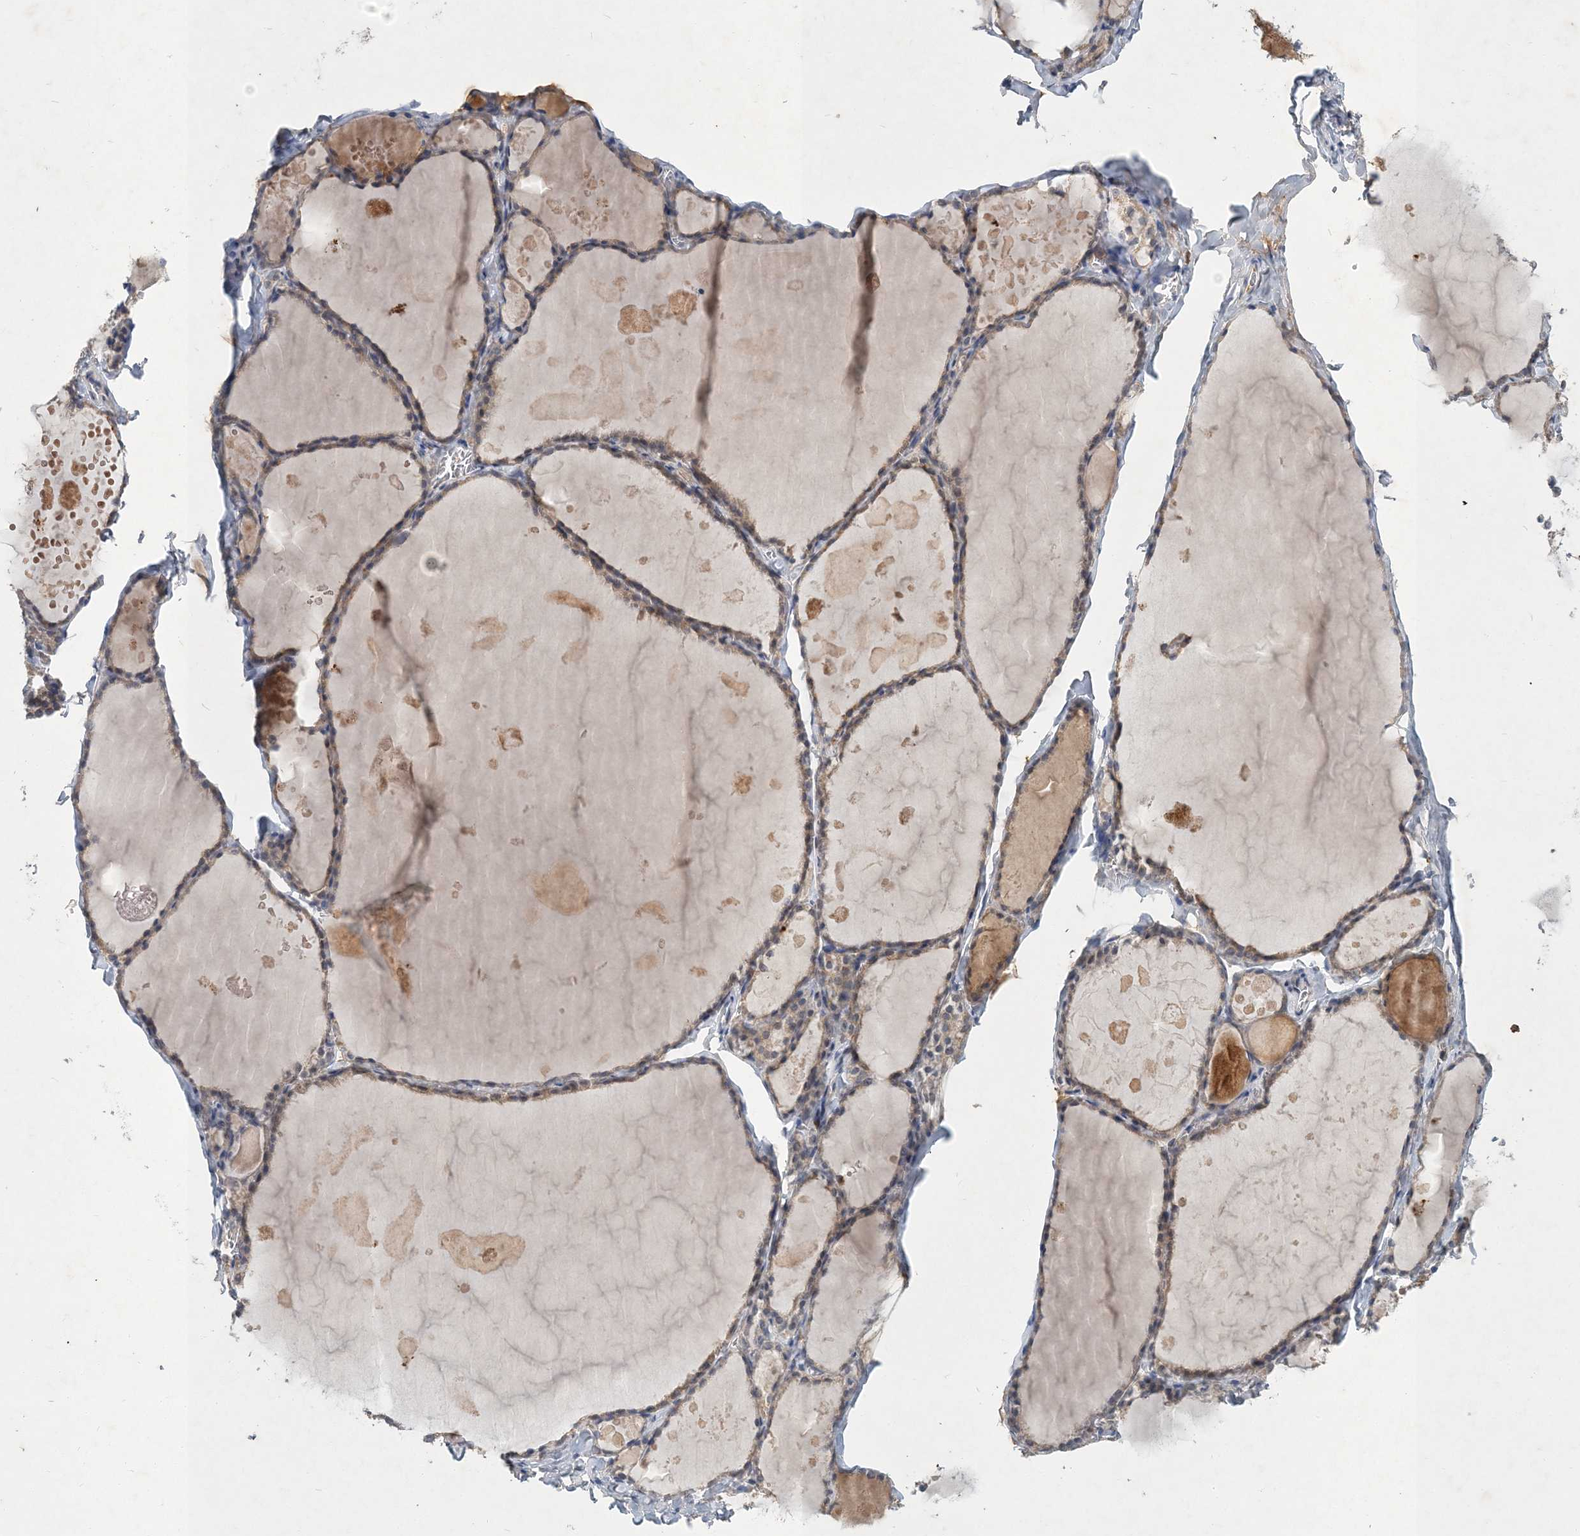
{"staining": {"intensity": "weak", "quantity": "25%-75%", "location": "cytoplasmic/membranous"}, "tissue": "thyroid gland", "cell_type": "Glandular cells", "image_type": "normal", "snomed": [{"axis": "morphology", "description": "Normal tissue, NOS"}, {"axis": "topography", "description": "Thyroid gland"}], "caption": "The immunohistochemical stain shows weak cytoplasmic/membranous expression in glandular cells of normal thyroid gland. (IHC, brightfield microscopy, high magnification).", "gene": "RNF25", "patient": {"sex": "male", "age": 56}}